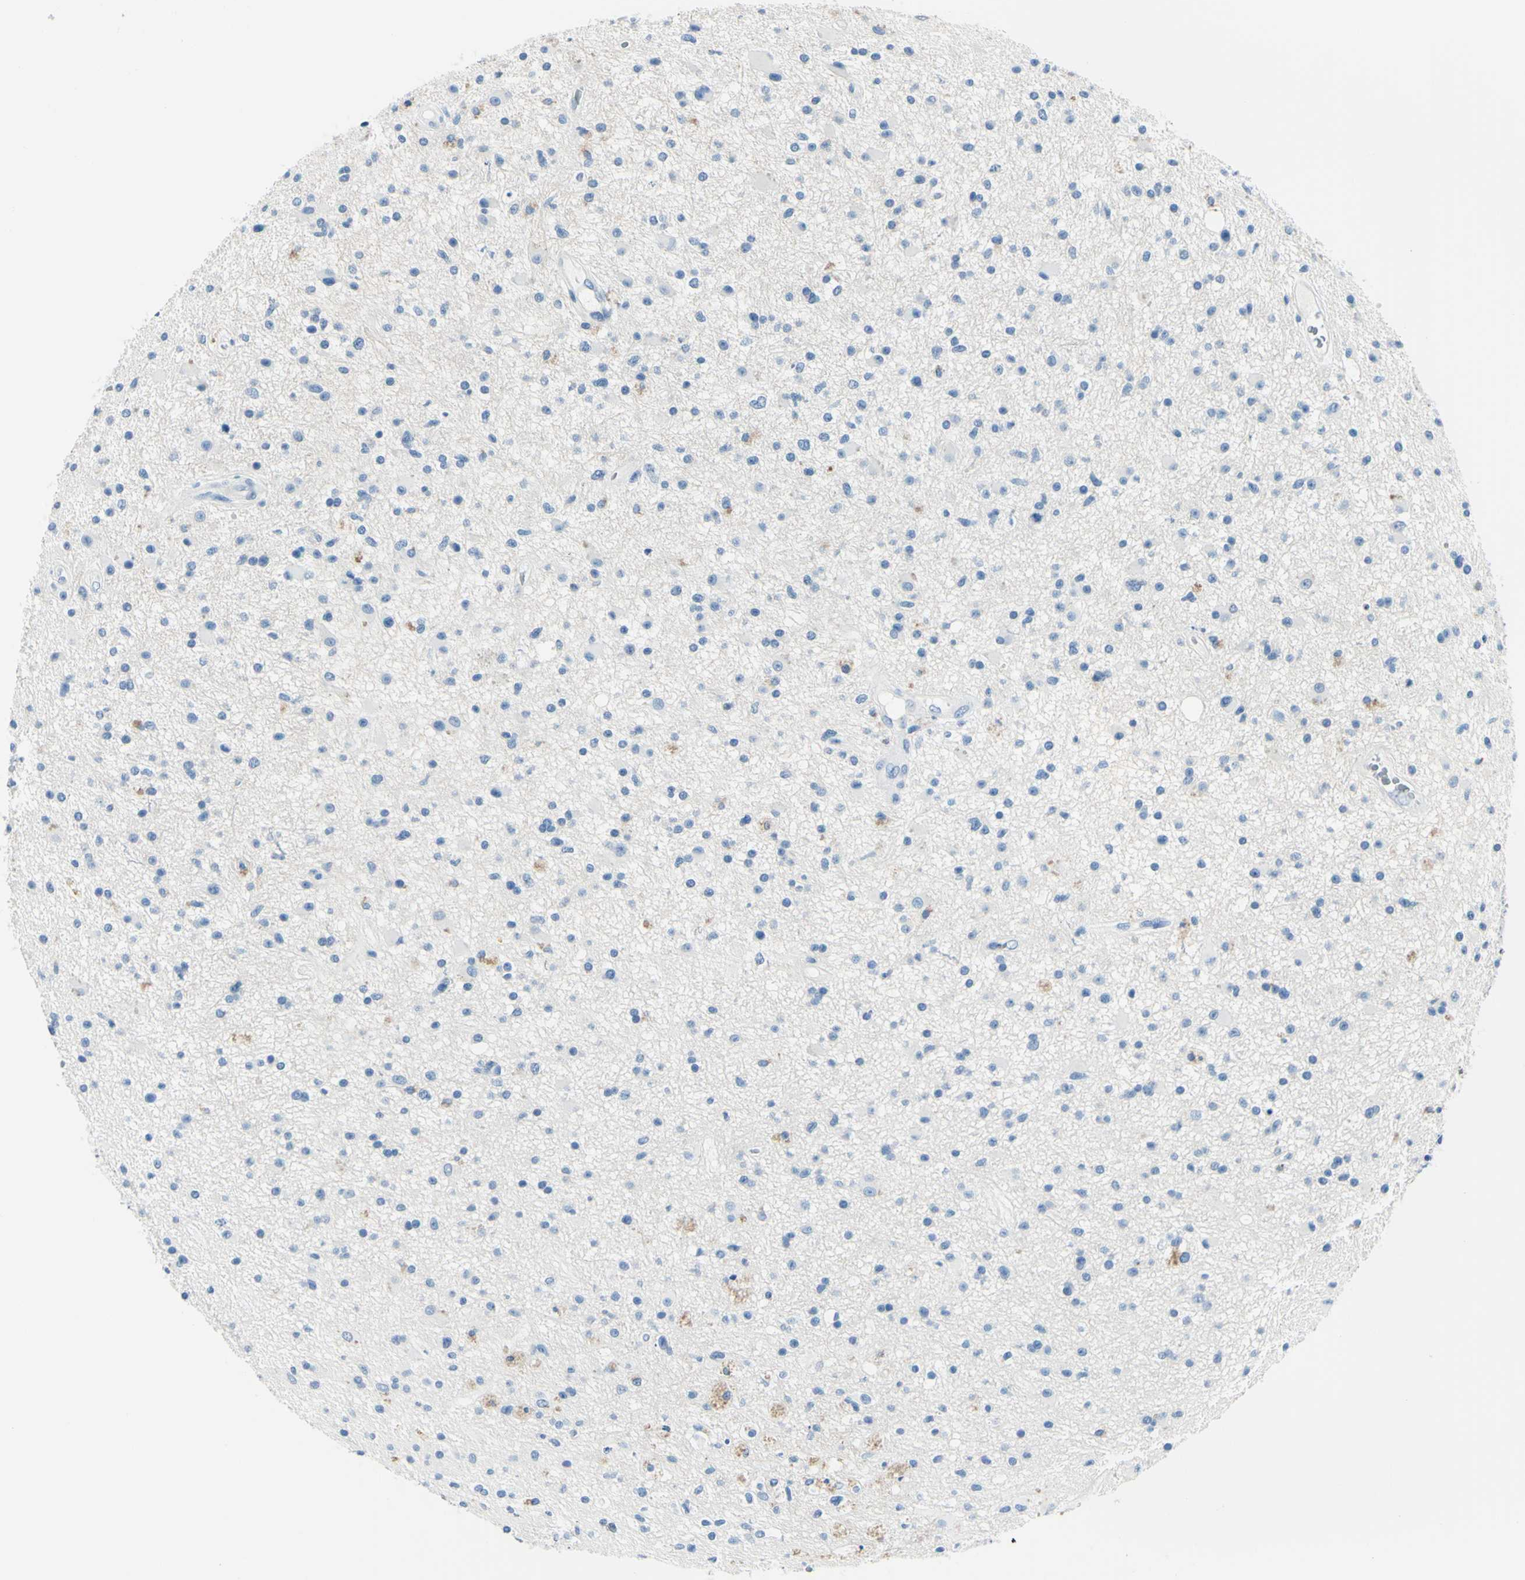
{"staining": {"intensity": "negative", "quantity": "none", "location": "none"}, "tissue": "glioma", "cell_type": "Tumor cells", "image_type": "cancer", "snomed": [{"axis": "morphology", "description": "Glioma, malignant, High grade"}, {"axis": "topography", "description": "Brain"}], "caption": "Human glioma stained for a protein using immunohistochemistry exhibits no positivity in tumor cells.", "gene": "CDH15", "patient": {"sex": "male", "age": 33}}